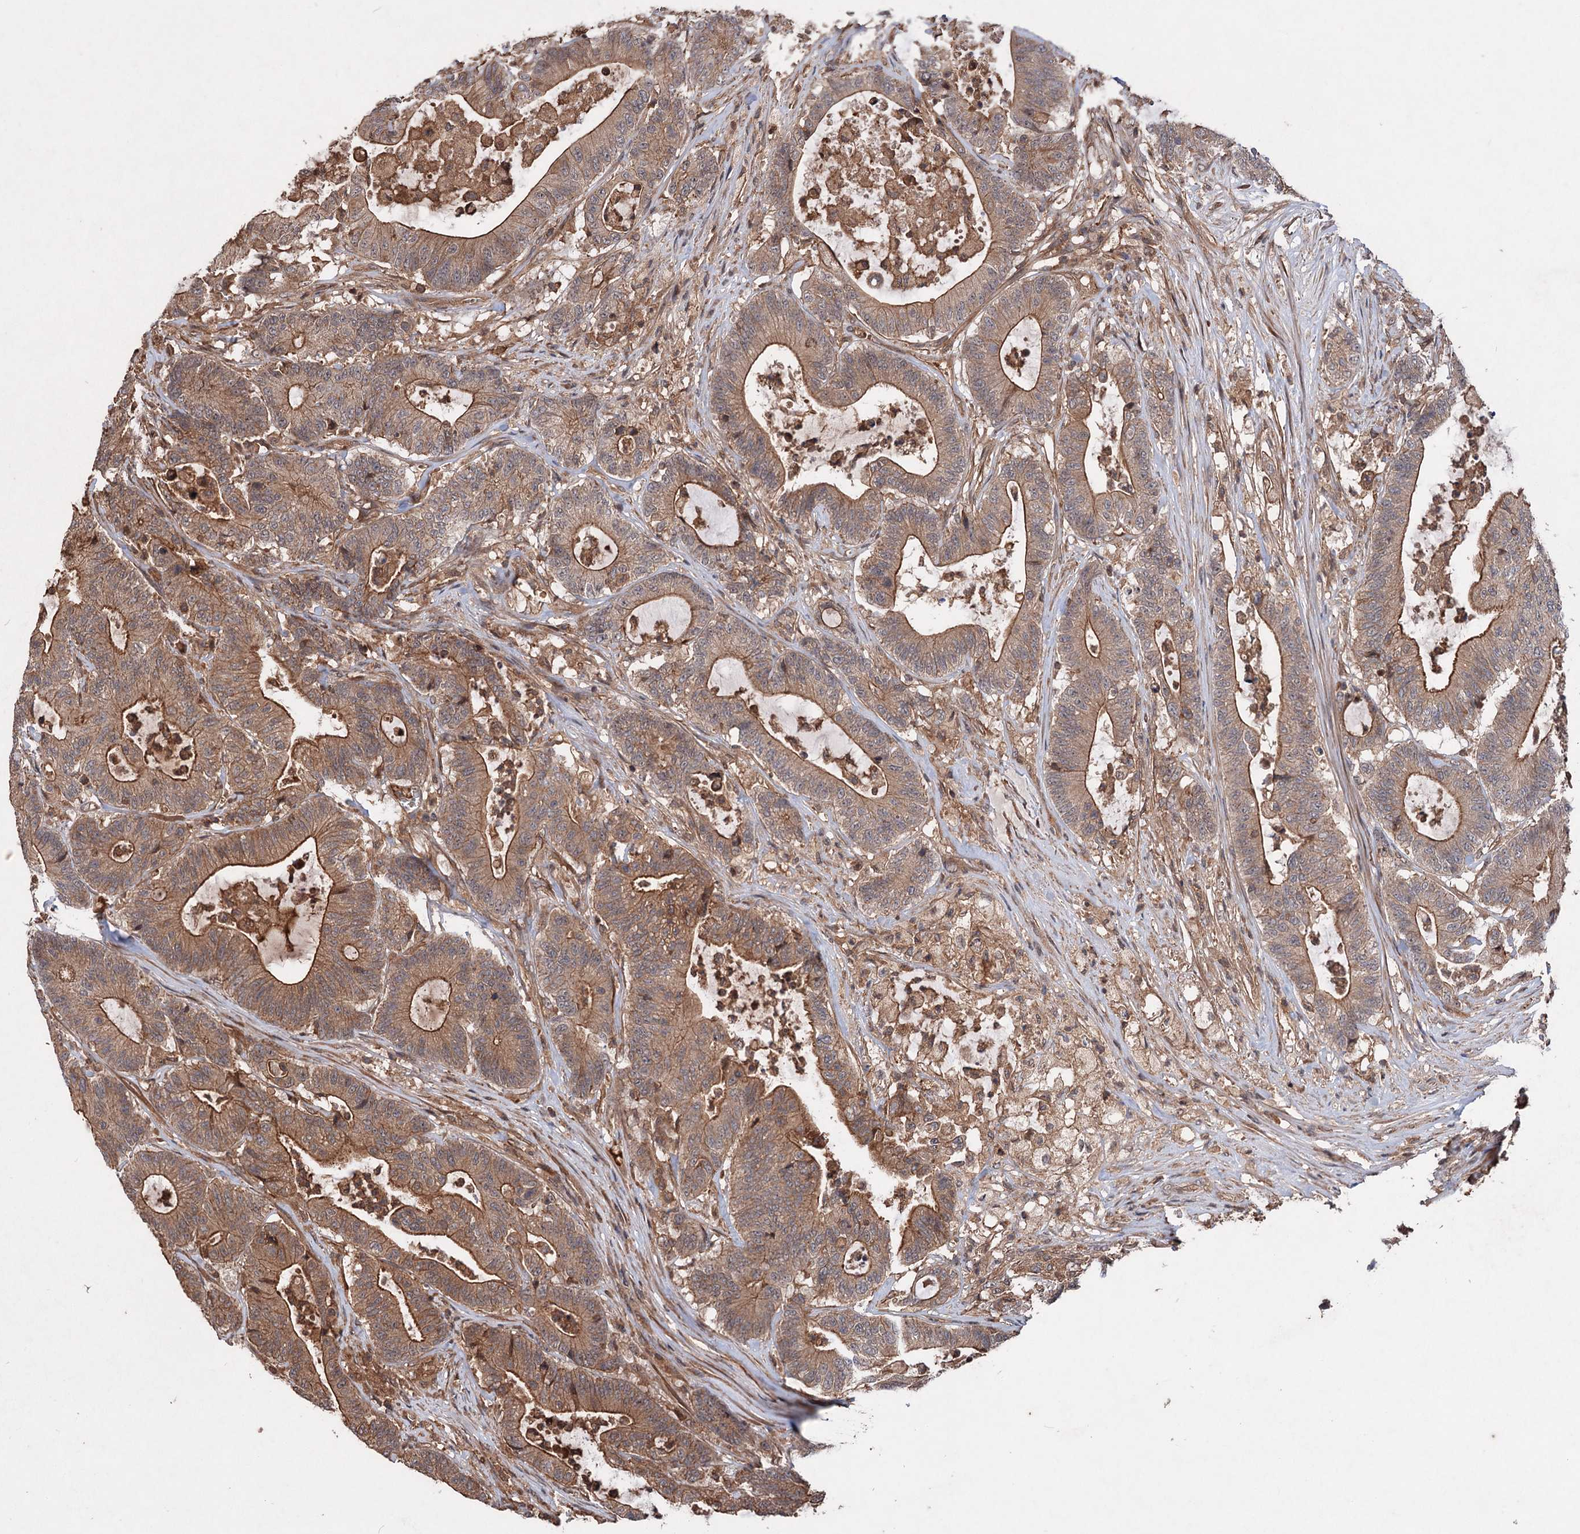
{"staining": {"intensity": "moderate", "quantity": ">75%", "location": "cytoplasmic/membranous"}, "tissue": "colorectal cancer", "cell_type": "Tumor cells", "image_type": "cancer", "snomed": [{"axis": "morphology", "description": "Adenocarcinoma, NOS"}, {"axis": "topography", "description": "Colon"}], "caption": "An image showing moderate cytoplasmic/membranous staining in about >75% of tumor cells in adenocarcinoma (colorectal), as visualized by brown immunohistochemical staining.", "gene": "ADK", "patient": {"sex": "female", "age": 84}}